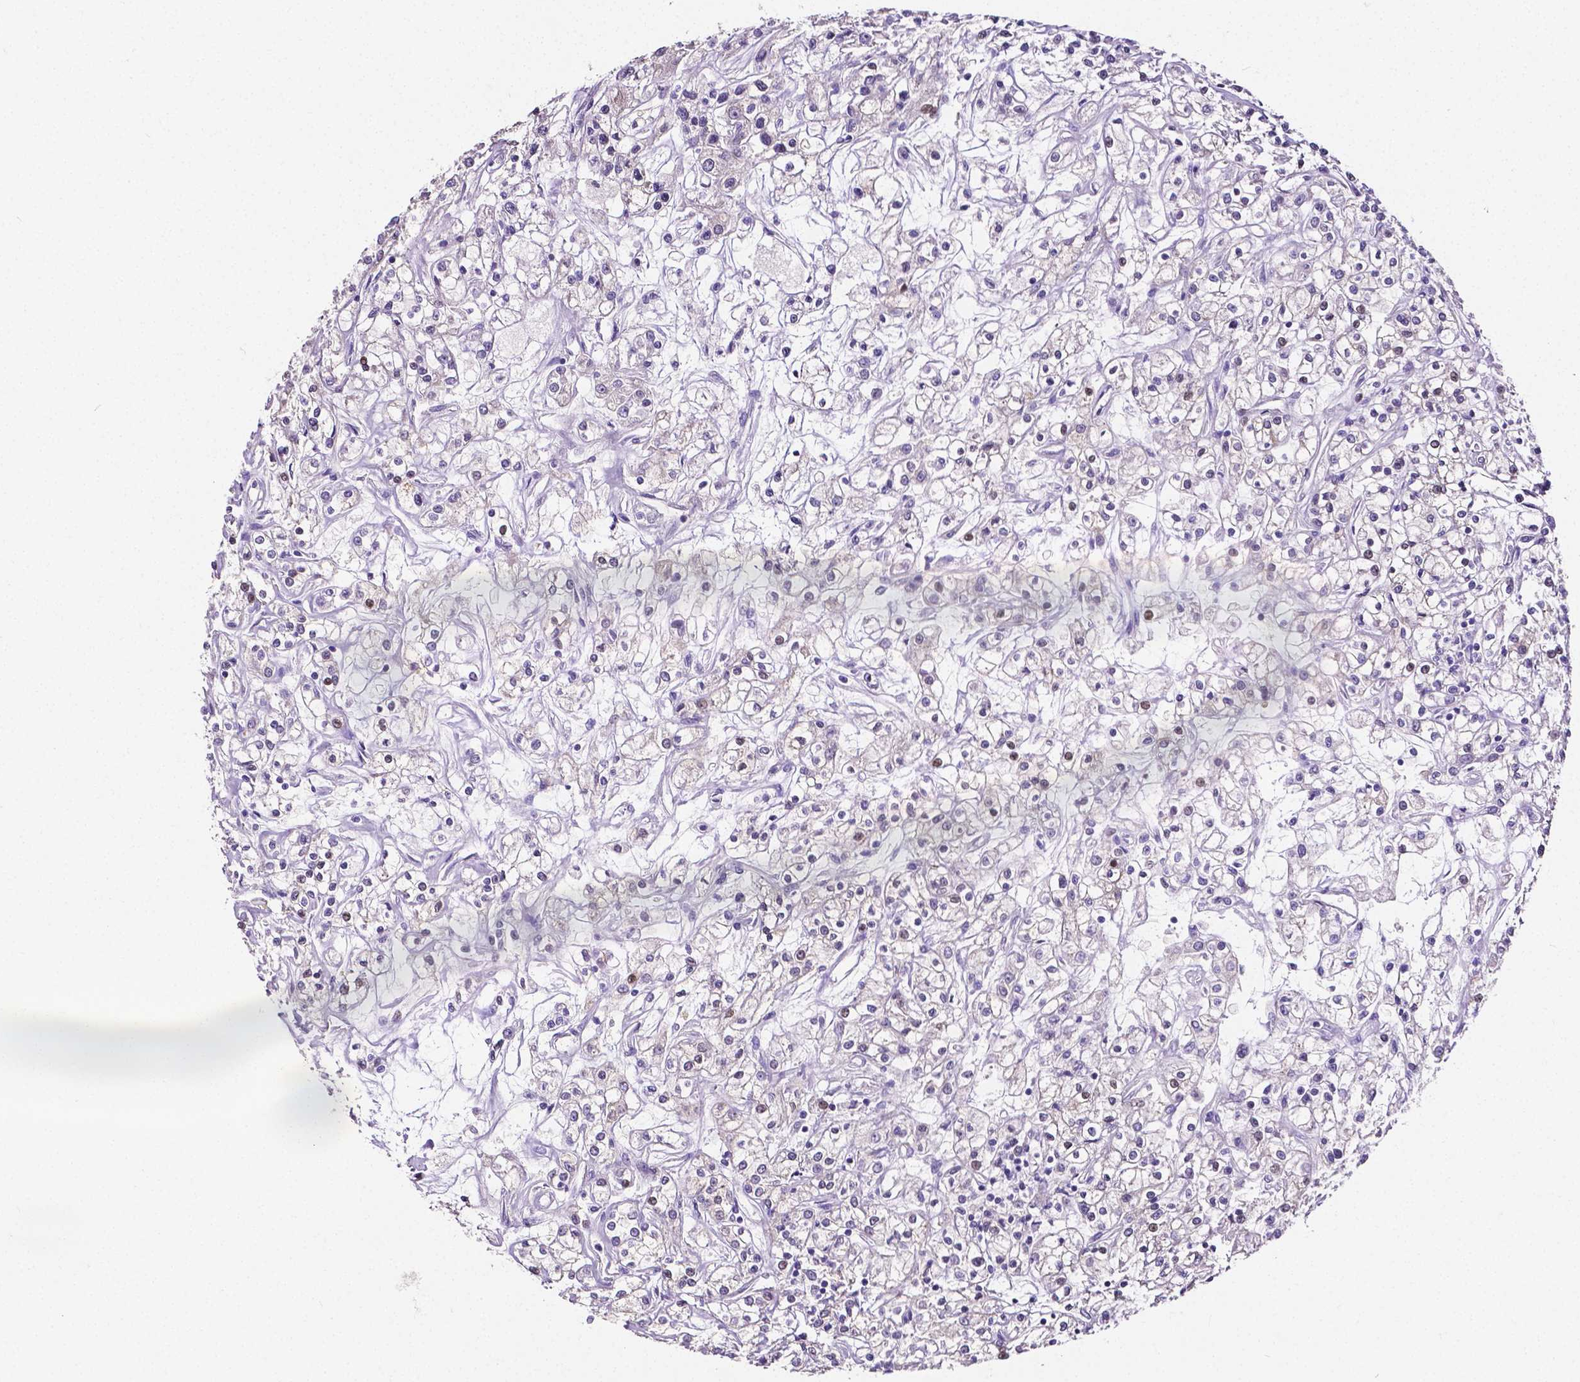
{"staining": {"intensity": "negative", "quantity": "none", "location": "none"}, "tissue": "renal cancer", "cell_type": "Tumor cells", "image_type": "cancer", "snomed": [{"axis": "morphology", "description": "Adenocarcinoma, NOS"}, {"axis": "topography", "description": "Kidney"}], "caption": "A photomicrograph of renal cancer stained for a protein demonstrates no brown staining in tumor cells.", "gene": "SLC22A2", "patient": {"sex": "female", "age": 59}}